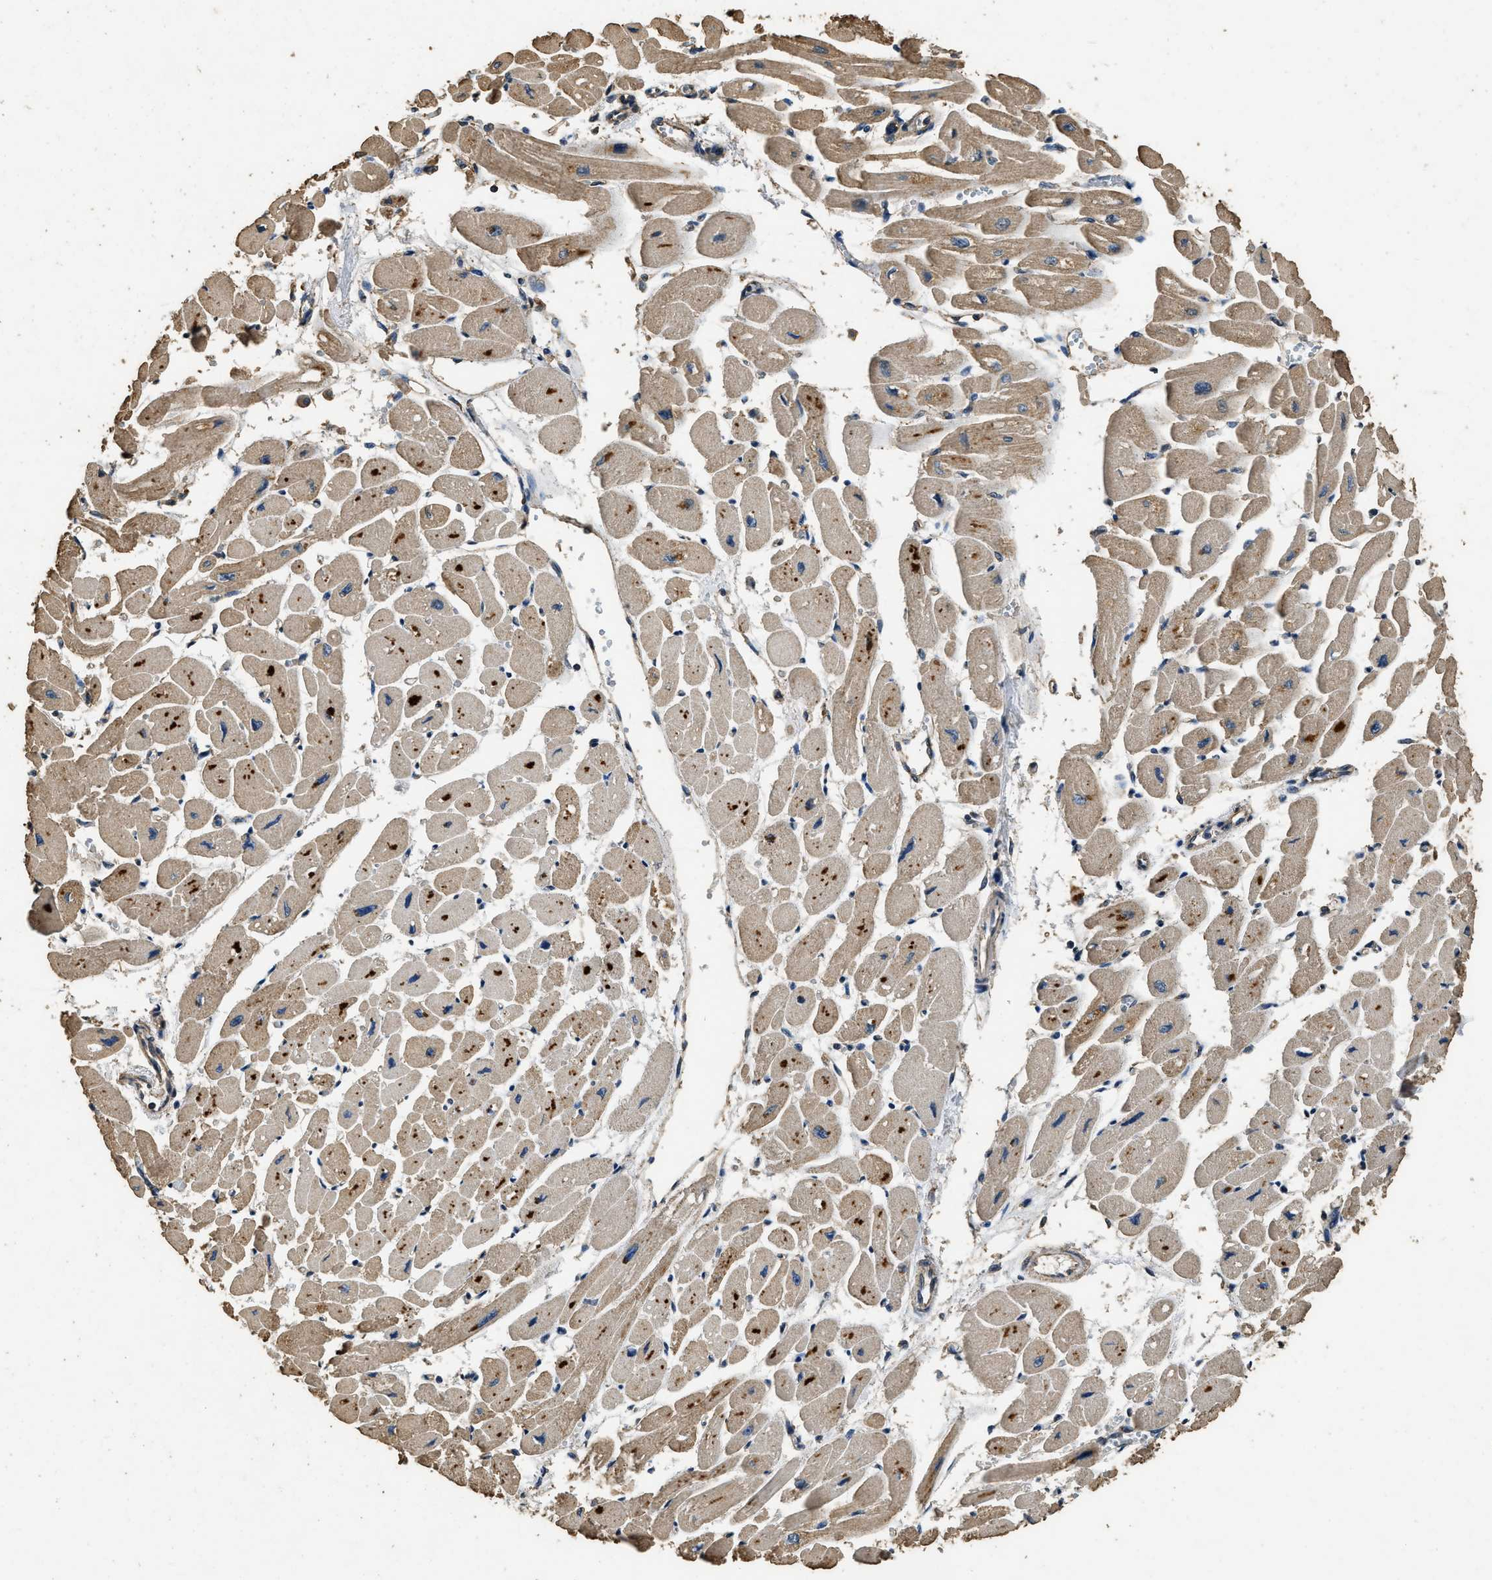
{"staining": {"intensity": "moderate", "quantity": ">75%", "location": "cytoplasmic/membranous"}, "tissue": "heart muscle", "cell_type": "Cardiomyocytes", "image_type": "normal", "snomed": [{"axis": "morphology", "description": "Normal tissue, NOS"}, {"axis": "topography", "description": "Heart"}], "caption": "Cardiomyocytes reveal medium levels of moderate cytoplasmic/membranous staining in about >75% of cells in unremarkable heart muscle.", "gene": "MIB1", "patient": {"sex": "female", "age": 54}}